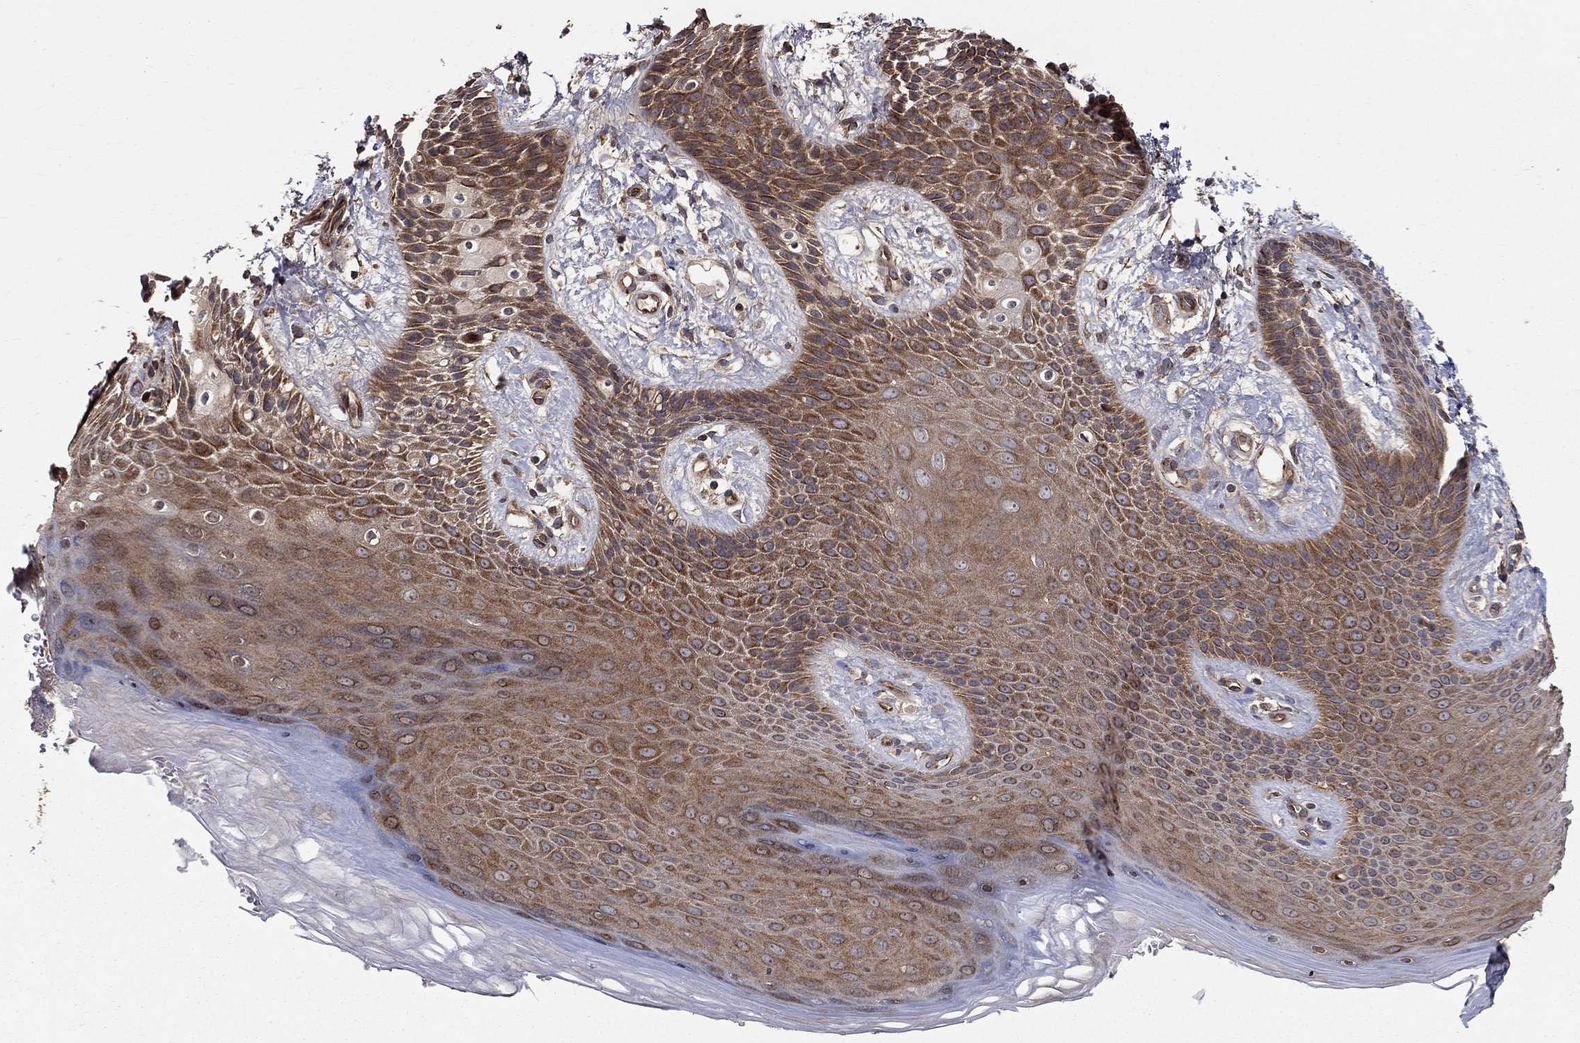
{"staining": {"intensity": "moderate", "quantity": "25%-75%", "location": "cytoplasmic/membranous"}, "tissue": "skin", "cell_type": "Epidermal cells", "image_type": "normal", "snomed": [{"axis": "morphology", "description": "Normal tissue, NOS"}, {"axis": "topography", "description": "Anal"}], "caption": "Epidermal cells exhibit medium levels of moderate cytoplasmic/membranous expression in about 25%-75% of cells in unremarkable skin. Using DAB (brown) and hematoxylin (blue) stains, captured at high magnification using brightfield microscopy.", "gene": "BMERB1", "patient": {"sex": "male", "age": 36}}